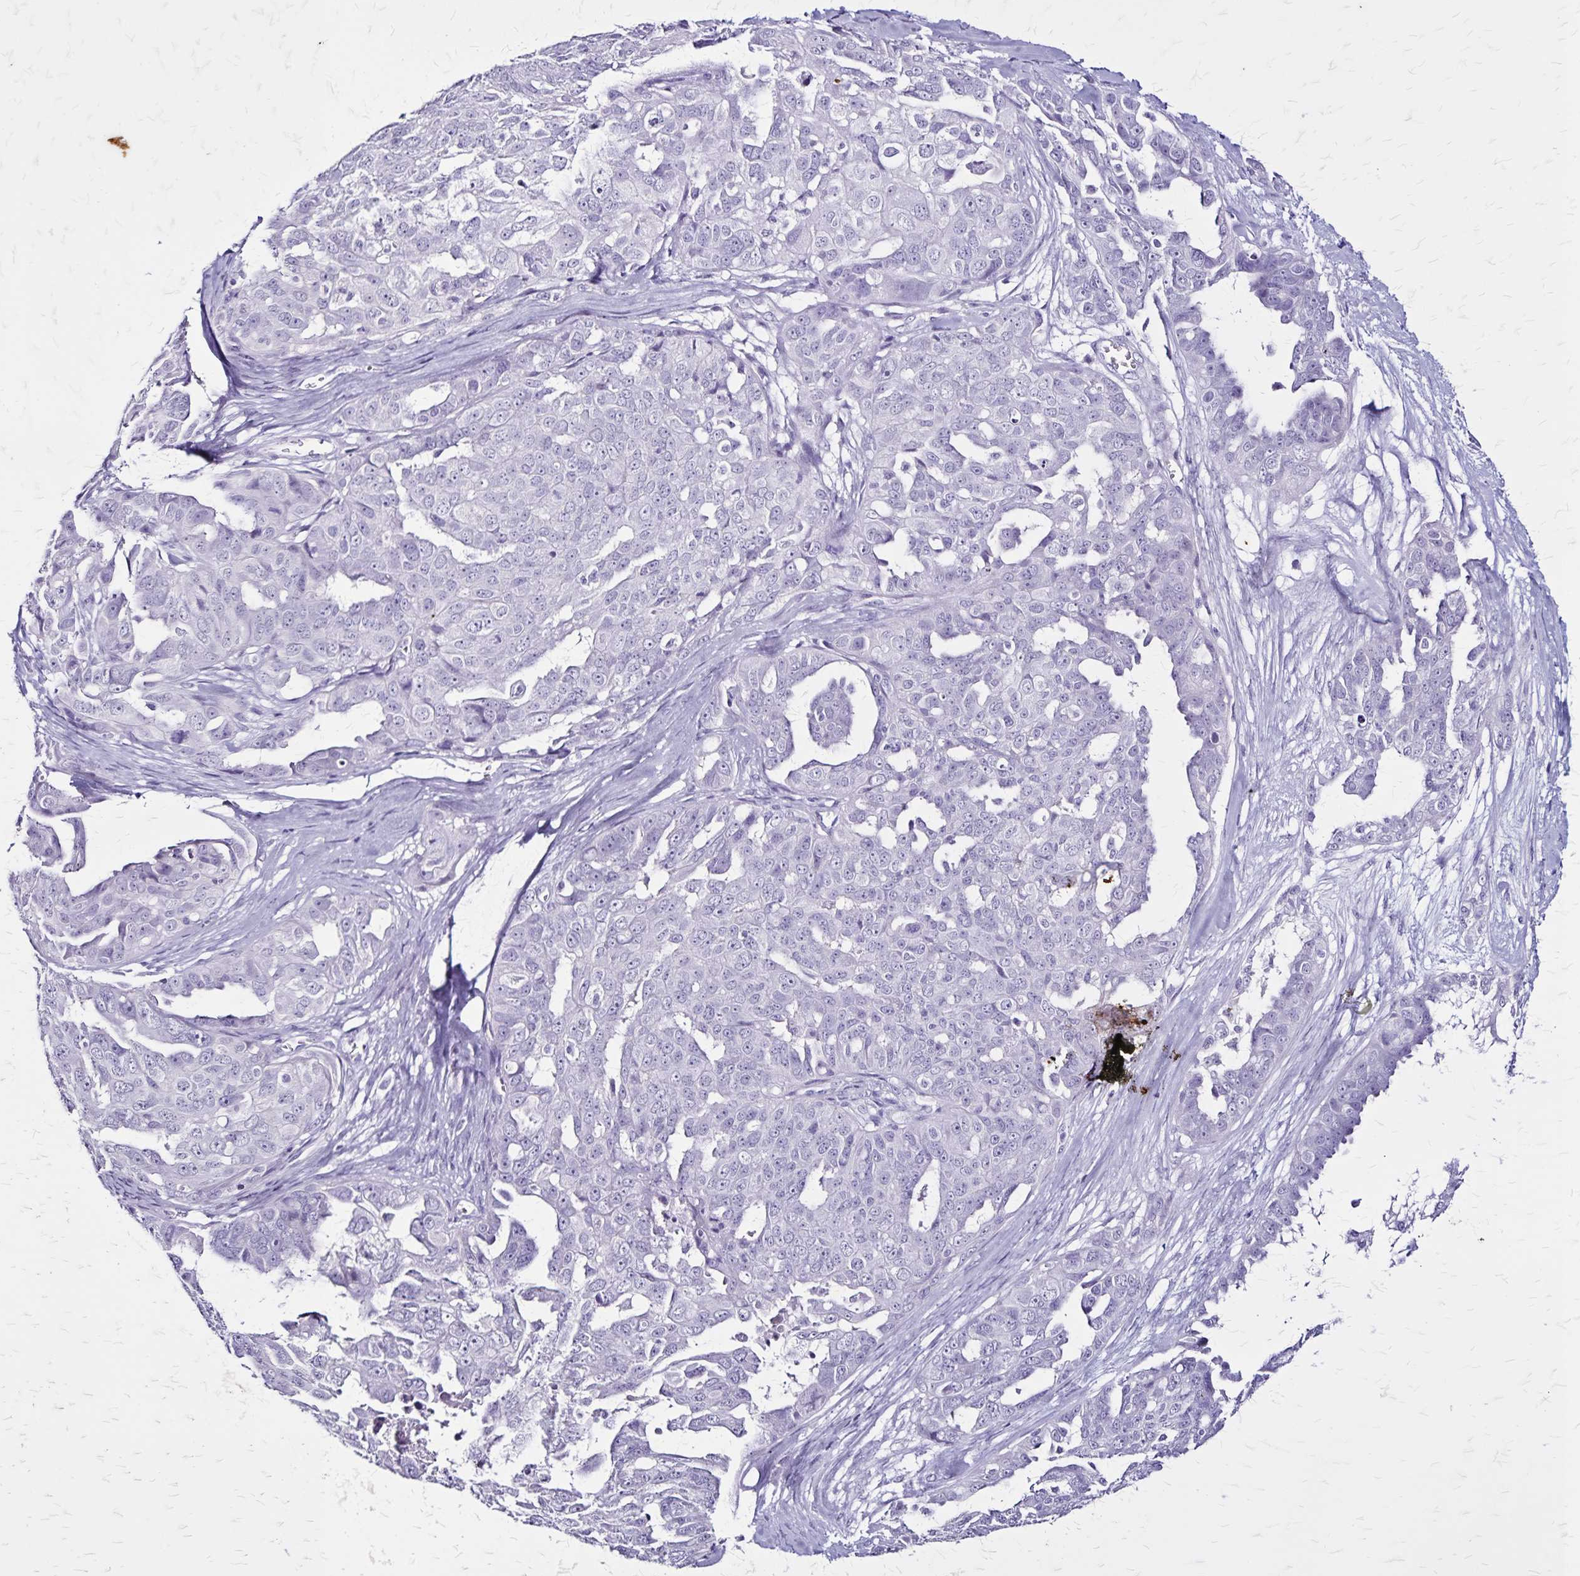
{"staining": {"intensity": "negative", "quantity": "none", "location": "none"}, "tissue": "ovarian cancer", "cell_type": "Tumor cells", "image_type": "cancer", "snomed": [{"axis": "morphology", "description": "Carcinoma, endometroid"}, {"axis": "topography", "description": "Ovary"}], "caption": "IHC photomicrograph of neoplastic tissue: ovarian cancer stained with DAB demonstrates no significant protein staining in tumor cells.", "gene": "KRT2", "patient": {"sex": "female", "age": 70}}